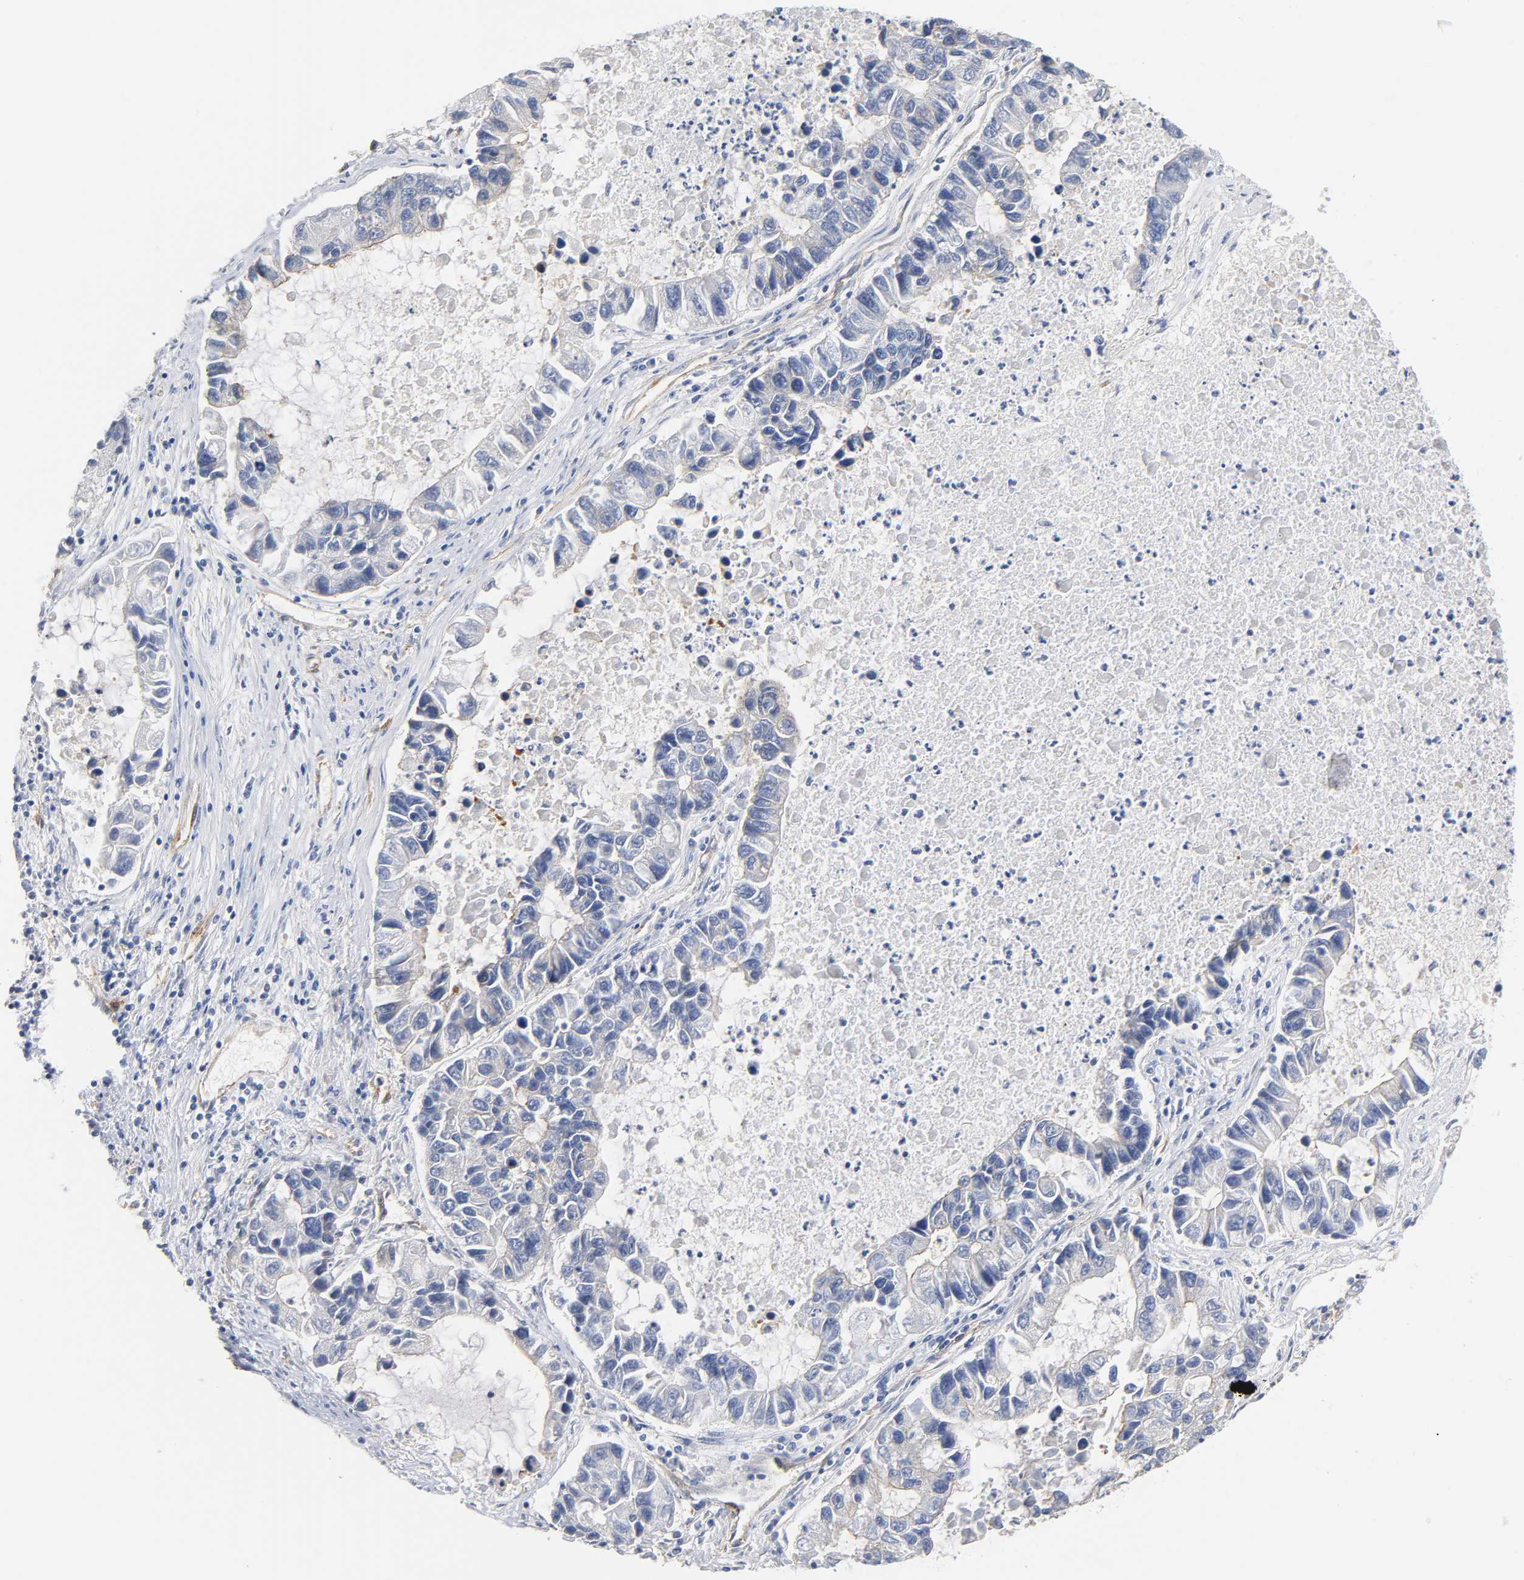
{"staining": {"intensity": "negative", "quantity": "none", "location": "none"}, "tissue": "lung cancer", "cell_type": "Tumor cells", "image_type": "cancer", "snomed": [{"axis": "morphology", "description": "Adenocarcinoma, NOS"}, {"axis": "topography", "description": "Lung"}], "caption": "There is no significant staining in tumor cells of lung cancer.", "gene": "SPTAN1", "patient": {"sex": "female", "age": 51}}